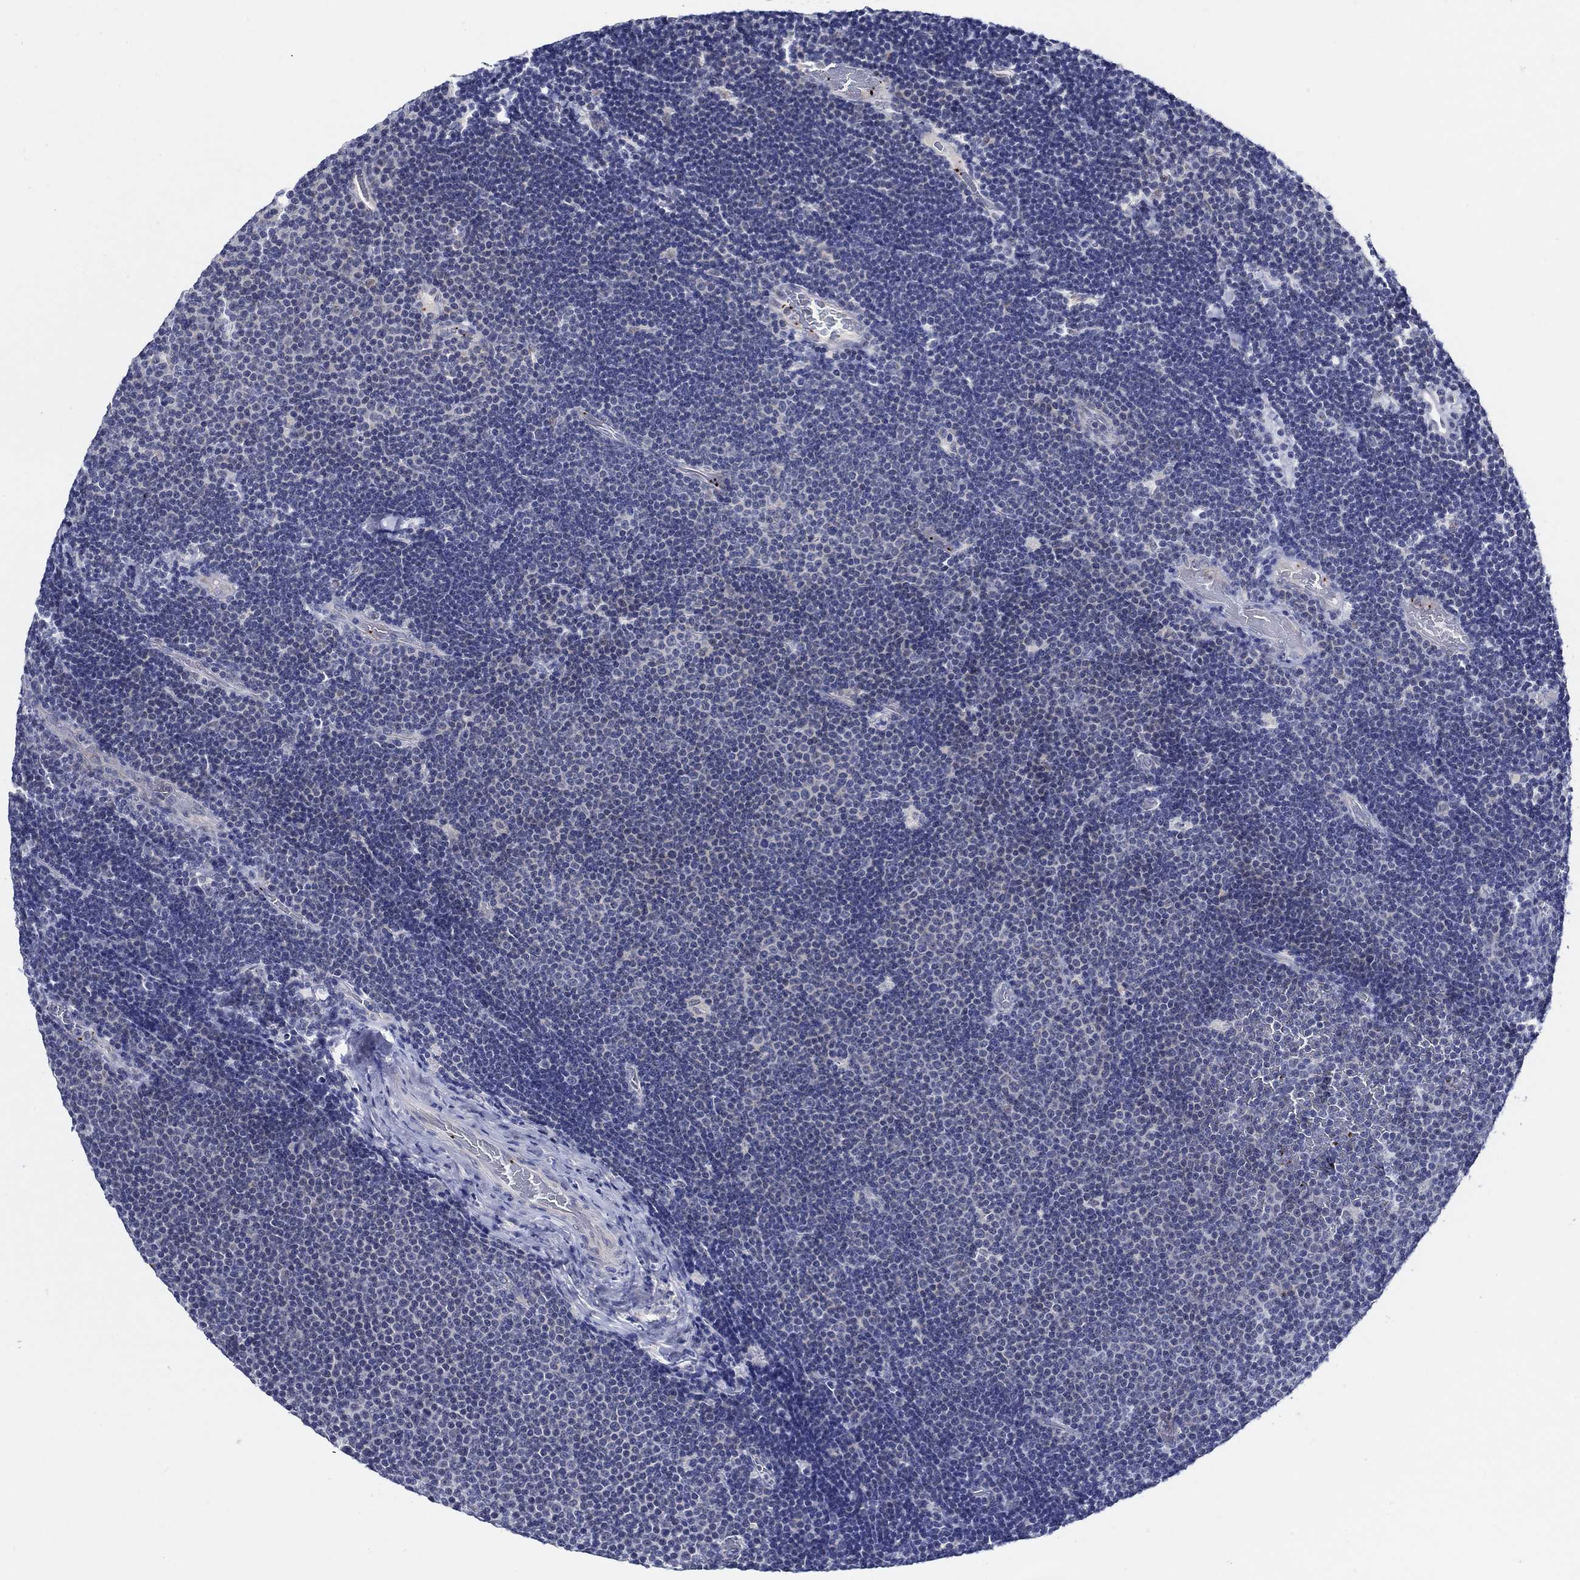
{"staining": {"intensity": "negative", "quantity": "none", "location": "none"}, "tissue": "lymphoma", "cell_type": "Tumor cells", "image_type": "cancer", "snomed": [{"axis": "morphology", "description": "Malignant lymphoma, non-Hodgkin's type, Low grade"}, {"axis": "topography", "description": "Brain"}], "caption": "IHC photomicrograph of low-grade malignant lymphoma, non-Hodgkin's type stained for a protein (brown), which displays no positivity in tumor cells.", "gene": "ALOX12", "patient": {"sex": "female", "age": 66}}